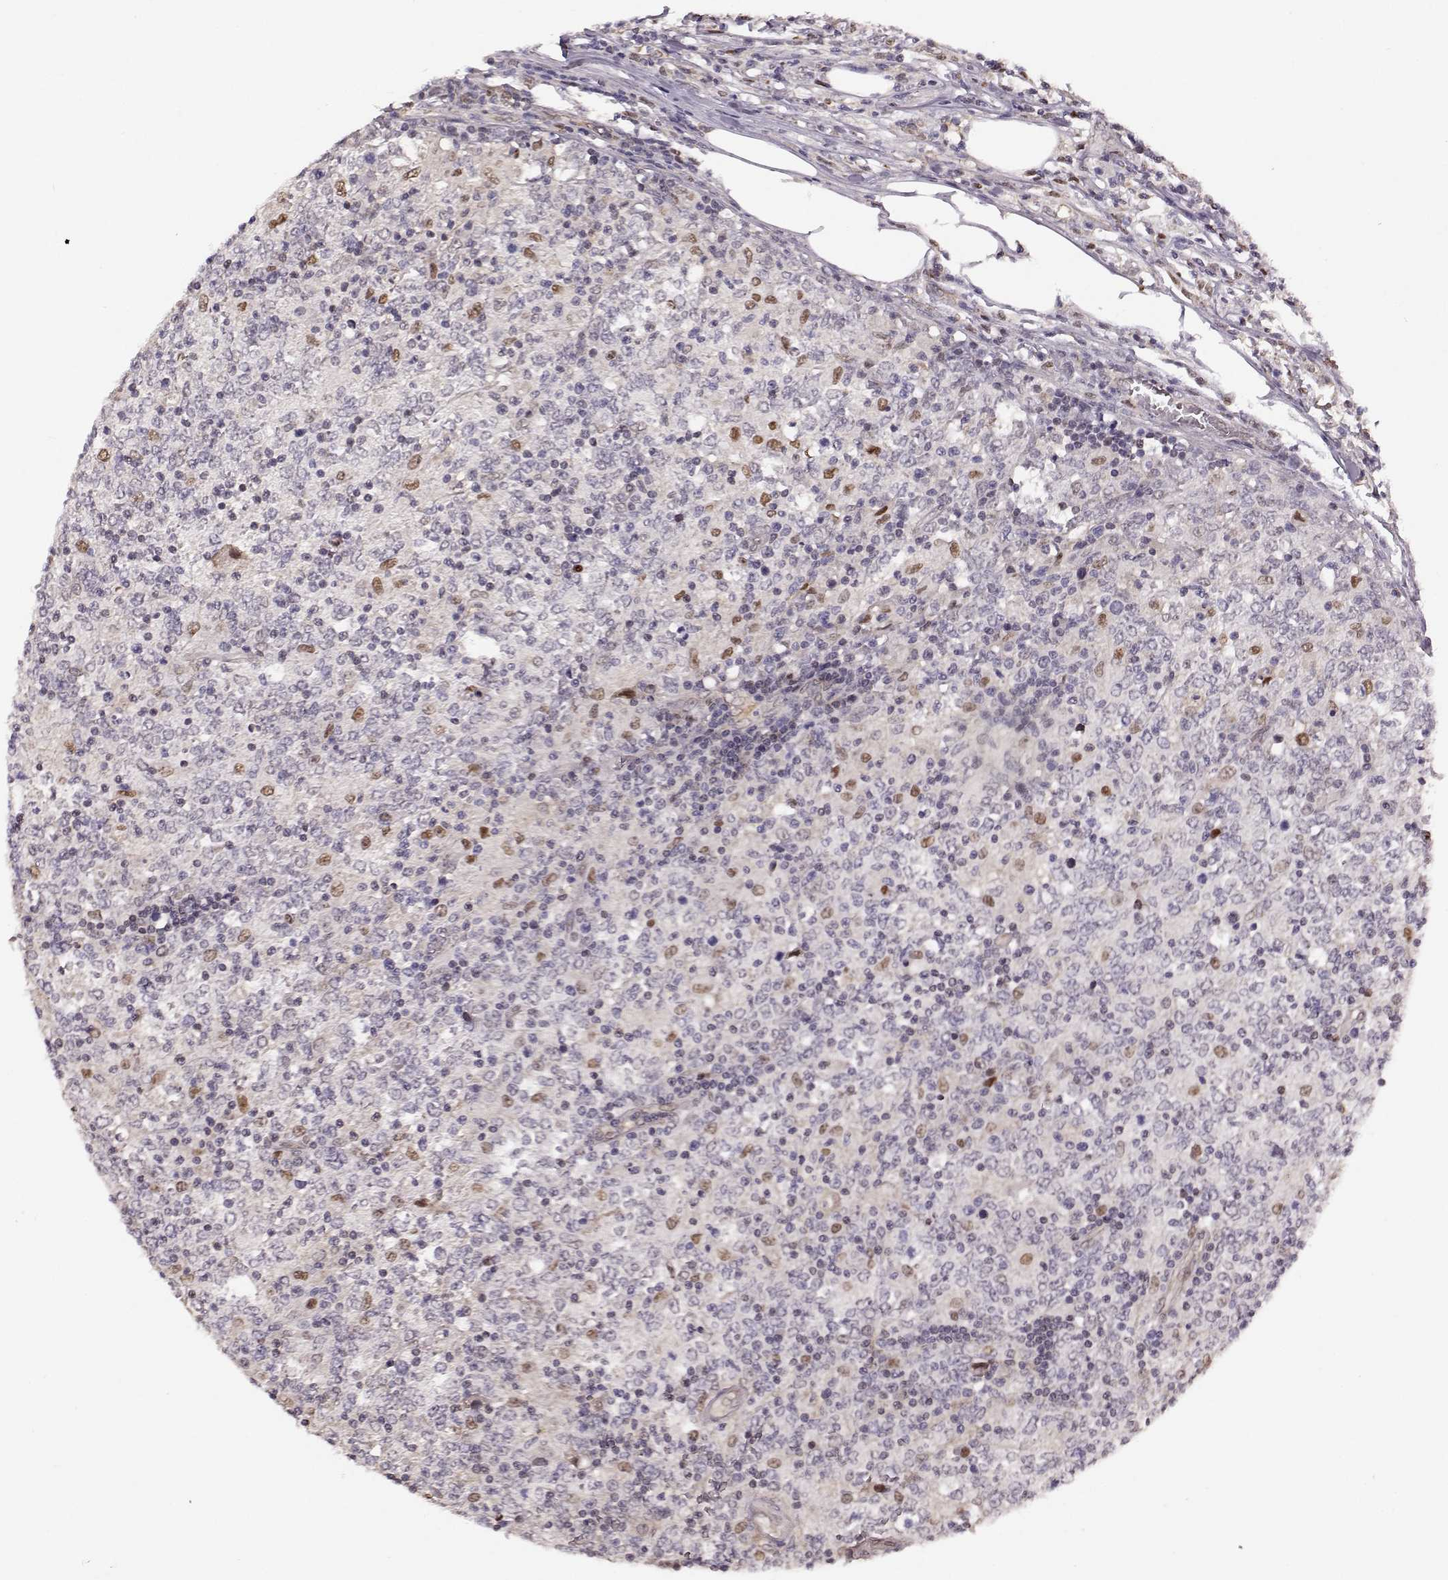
{"staining": {"intensity": "negative", "quantity": "none", "location": "none"}, "tissue": "lymphoma", "cell_type": "Tumor cells", "image_type": "cancer", "snomed": [{"axis": "morphology", "description": "Malignant lymphoma, non-Hodgkin's type, High grade"}, {"axis": "topography", "description": "Lymph node"}], "caption": "Immunohistochemical staining of lymphoma exhibits no significant expression in tumor cells.", "gene": "KLF6", "patient": {"sex": "female", "age": 84}}